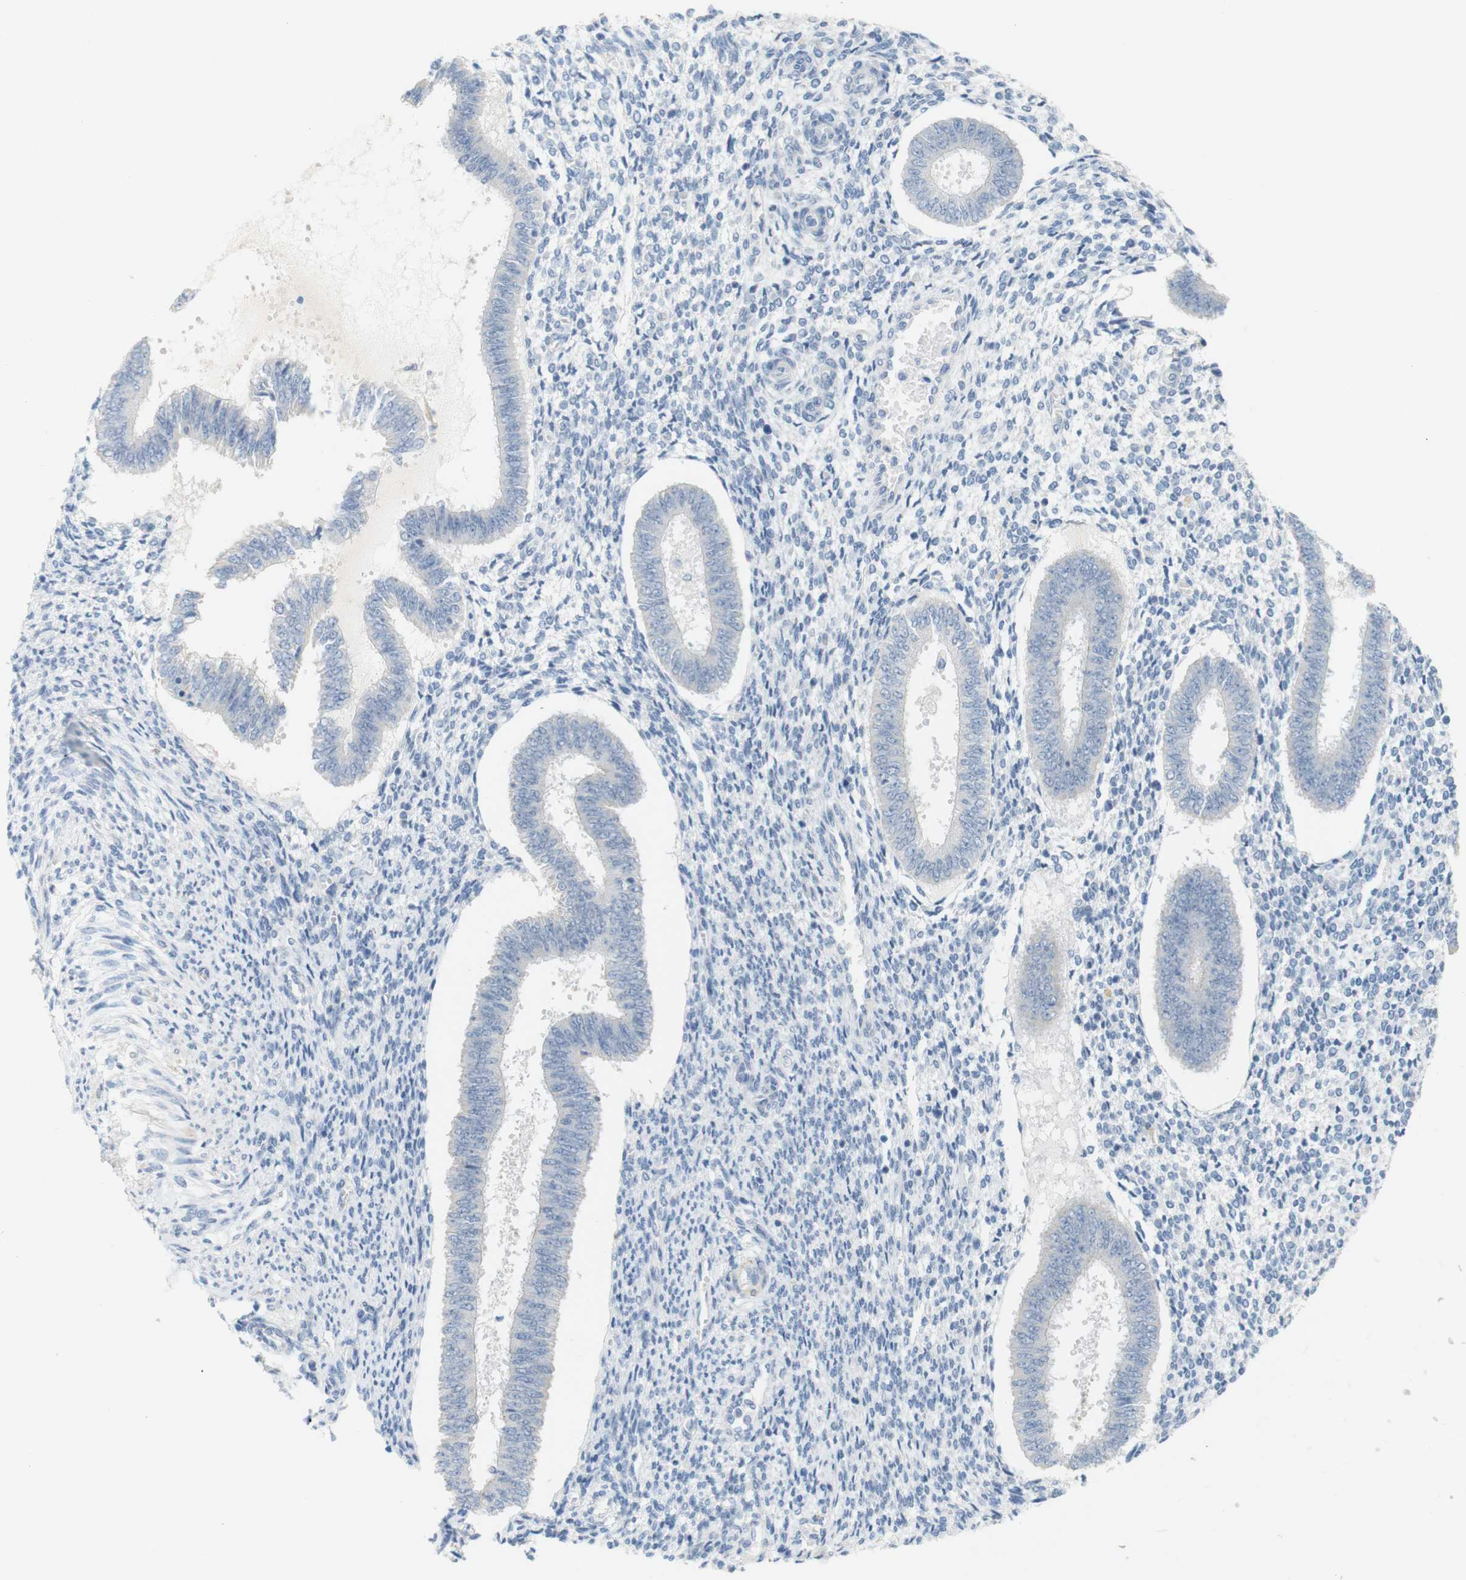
{"staining": {"intensity": "negative", "quantity": "none", "location": "none"}, "tissue": "endometrium", "cell_type": "Cells in endometrial stroma", "image_type": "normal", "snomed": [{"axis": "morphology", "description": "Normal tissue, NOS"}, {"axis": "topography", "description": "Endometrium"}], "caption": "The micrograph shows no staining of cells in endometrial stroma in normal endometrium. (DAB IHC visualized using brightfield microscopy, high magnification).", "gene": "HRH2", "patient": {"sex": "female", "age": 35}}